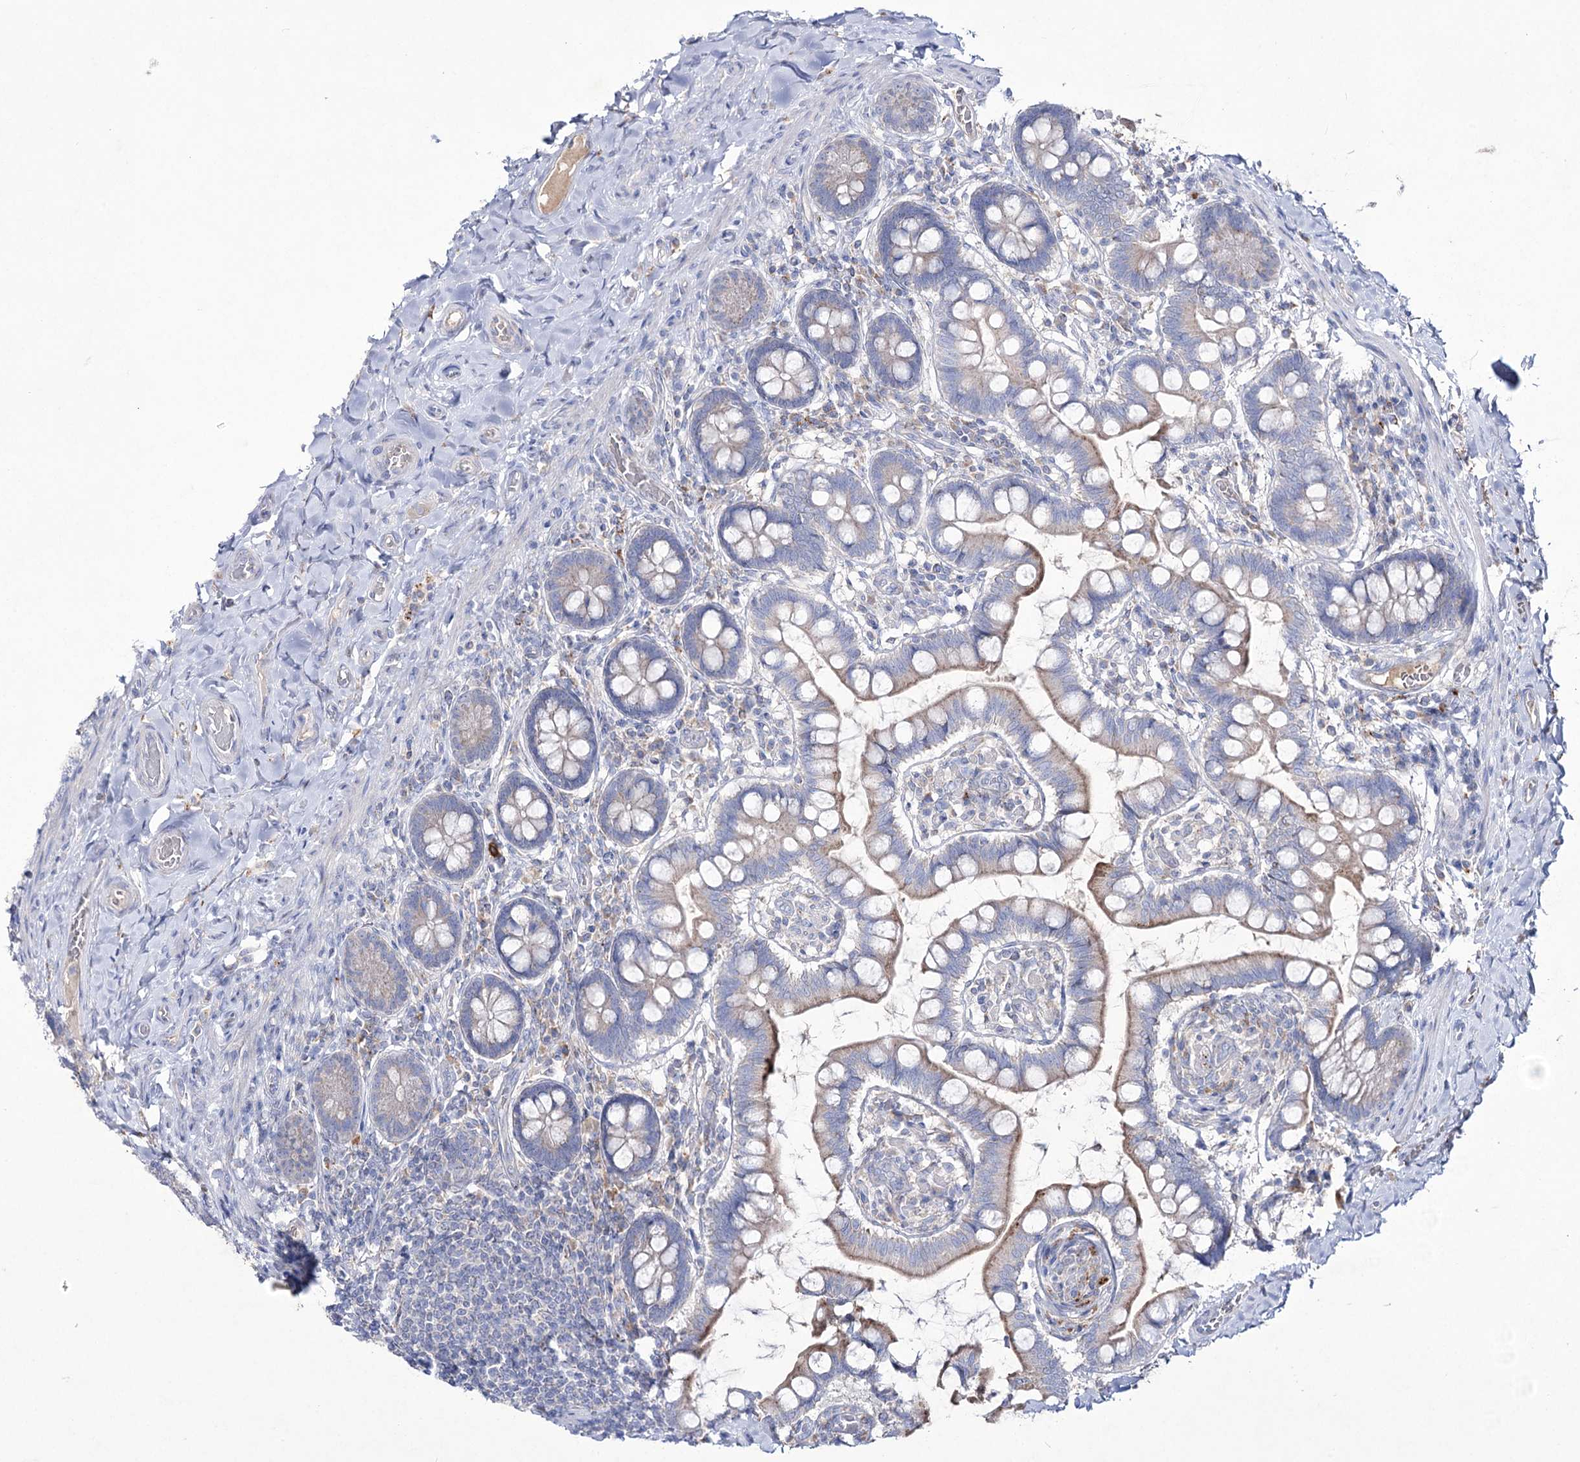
{"staining": {"intensity": "moderate", "quantity": "25%-75%", "location": "cytoplasmic/membranous"}, "tissue": "small intestine", "cell_type": "Glandular cells", "image_type": "normal", "snomed": [{"axis": "morphology", "description": "Normal tissue, NOS"}, {"axis": "topography", "description": "Small intestine"}], "caption": "A histopathology image of human small intestine stained for a protein shows moderate cytoplasmic/membranous brown staining in glandular cells. Nuclei are stained in blue.", "gene": "NAGLU", "patient": {"sex": "male", "age": 52}}